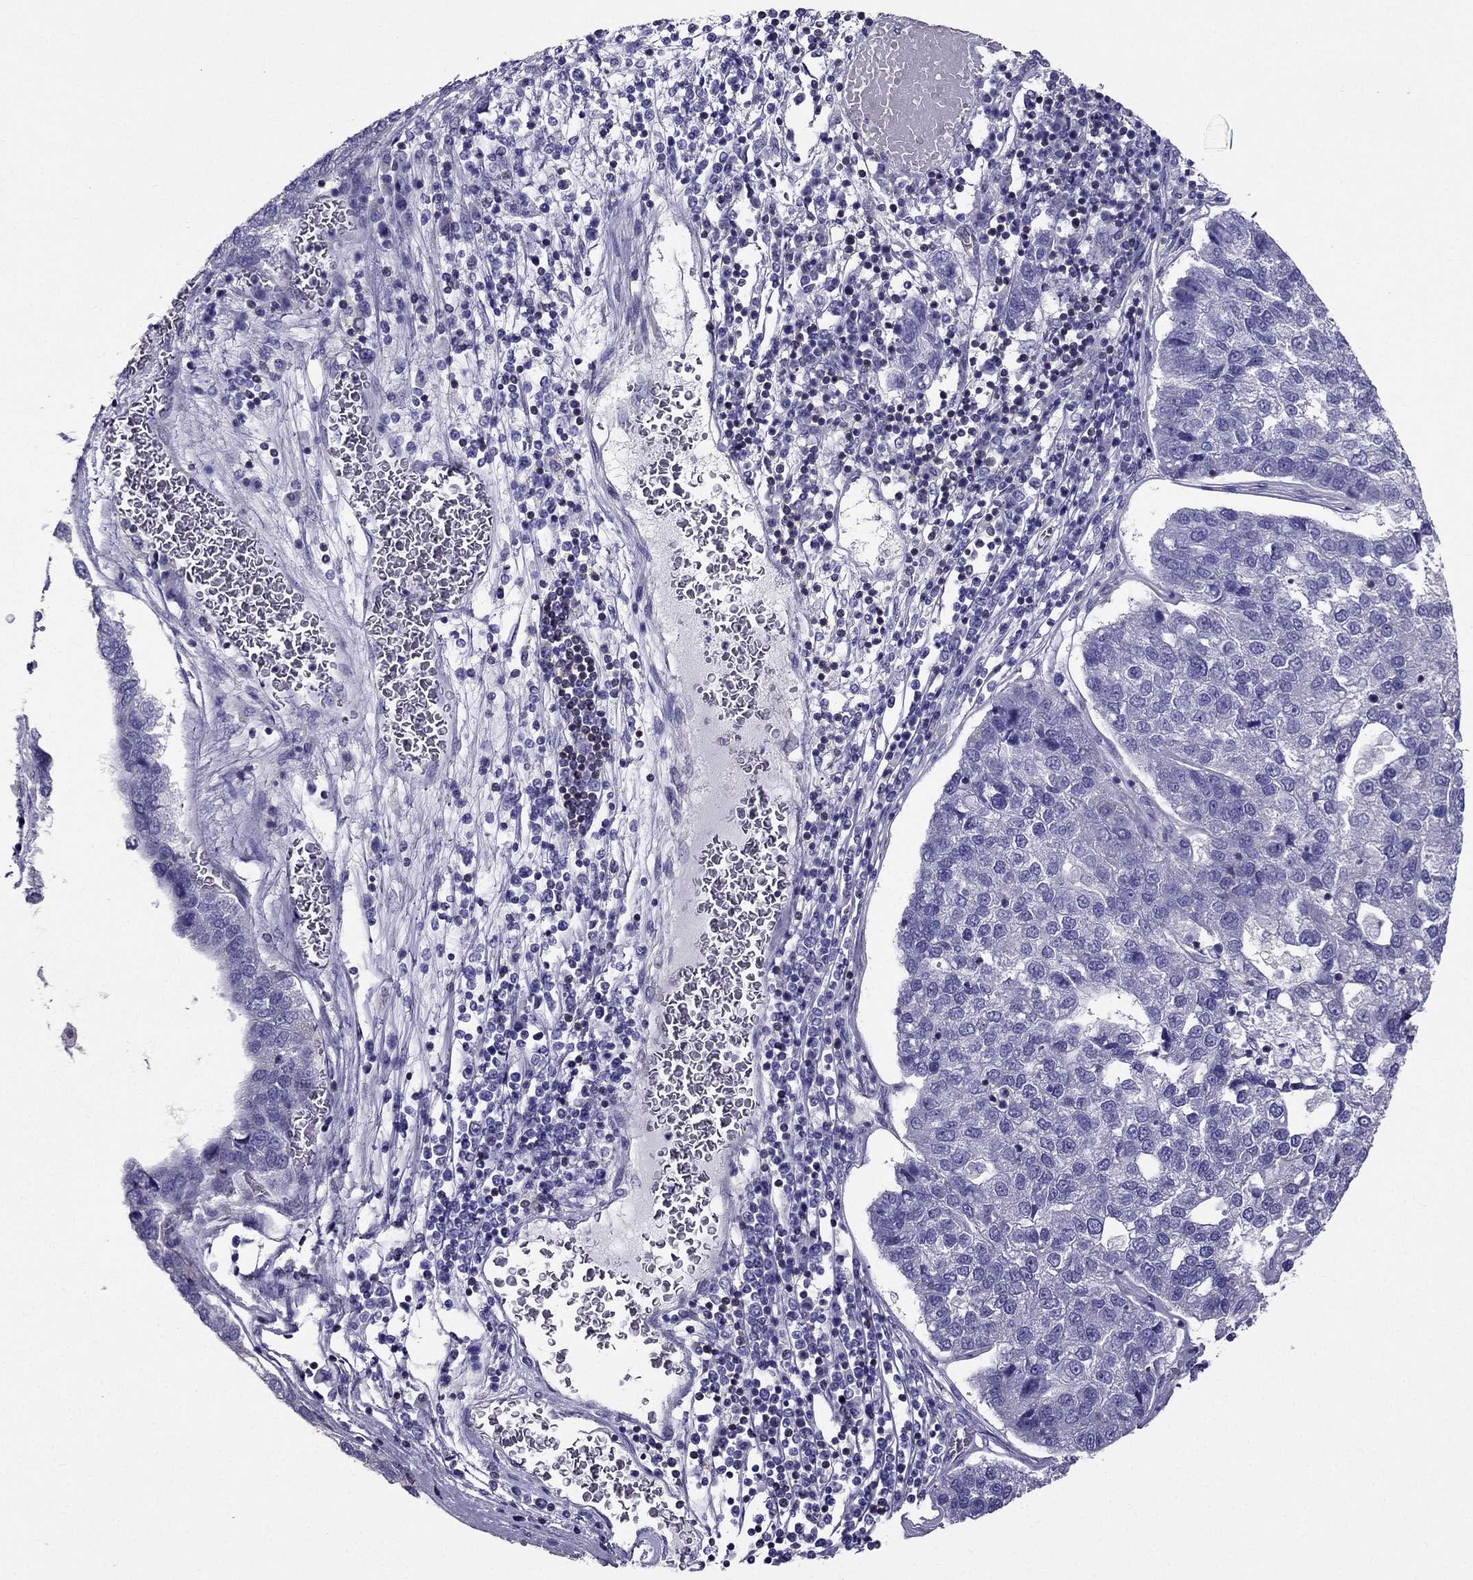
{"staining": {"intensity": "negative", "quantity": "none", "location": "none"}, "tissue": "pancreatic cancer", "cell_type": "Tumor cells", "image_type": "cancer", "snomed": [{"axis": "morphology", "description": "Adenocarcinoma, NOS"}, {"axis": "topography", "description": "Pancreas"}], "caption": "IHC photomicrograph of neoplastic tissue: pancreatic cancer (adenocarcinoma) stained with DAB shows no significant protein positivity in tumor cells. (DAB immunohistochemistry visualized using brightfield microscopy, high magnification).", "gene": "AAK1", "patient": {"sex": "female", "age": 61}}